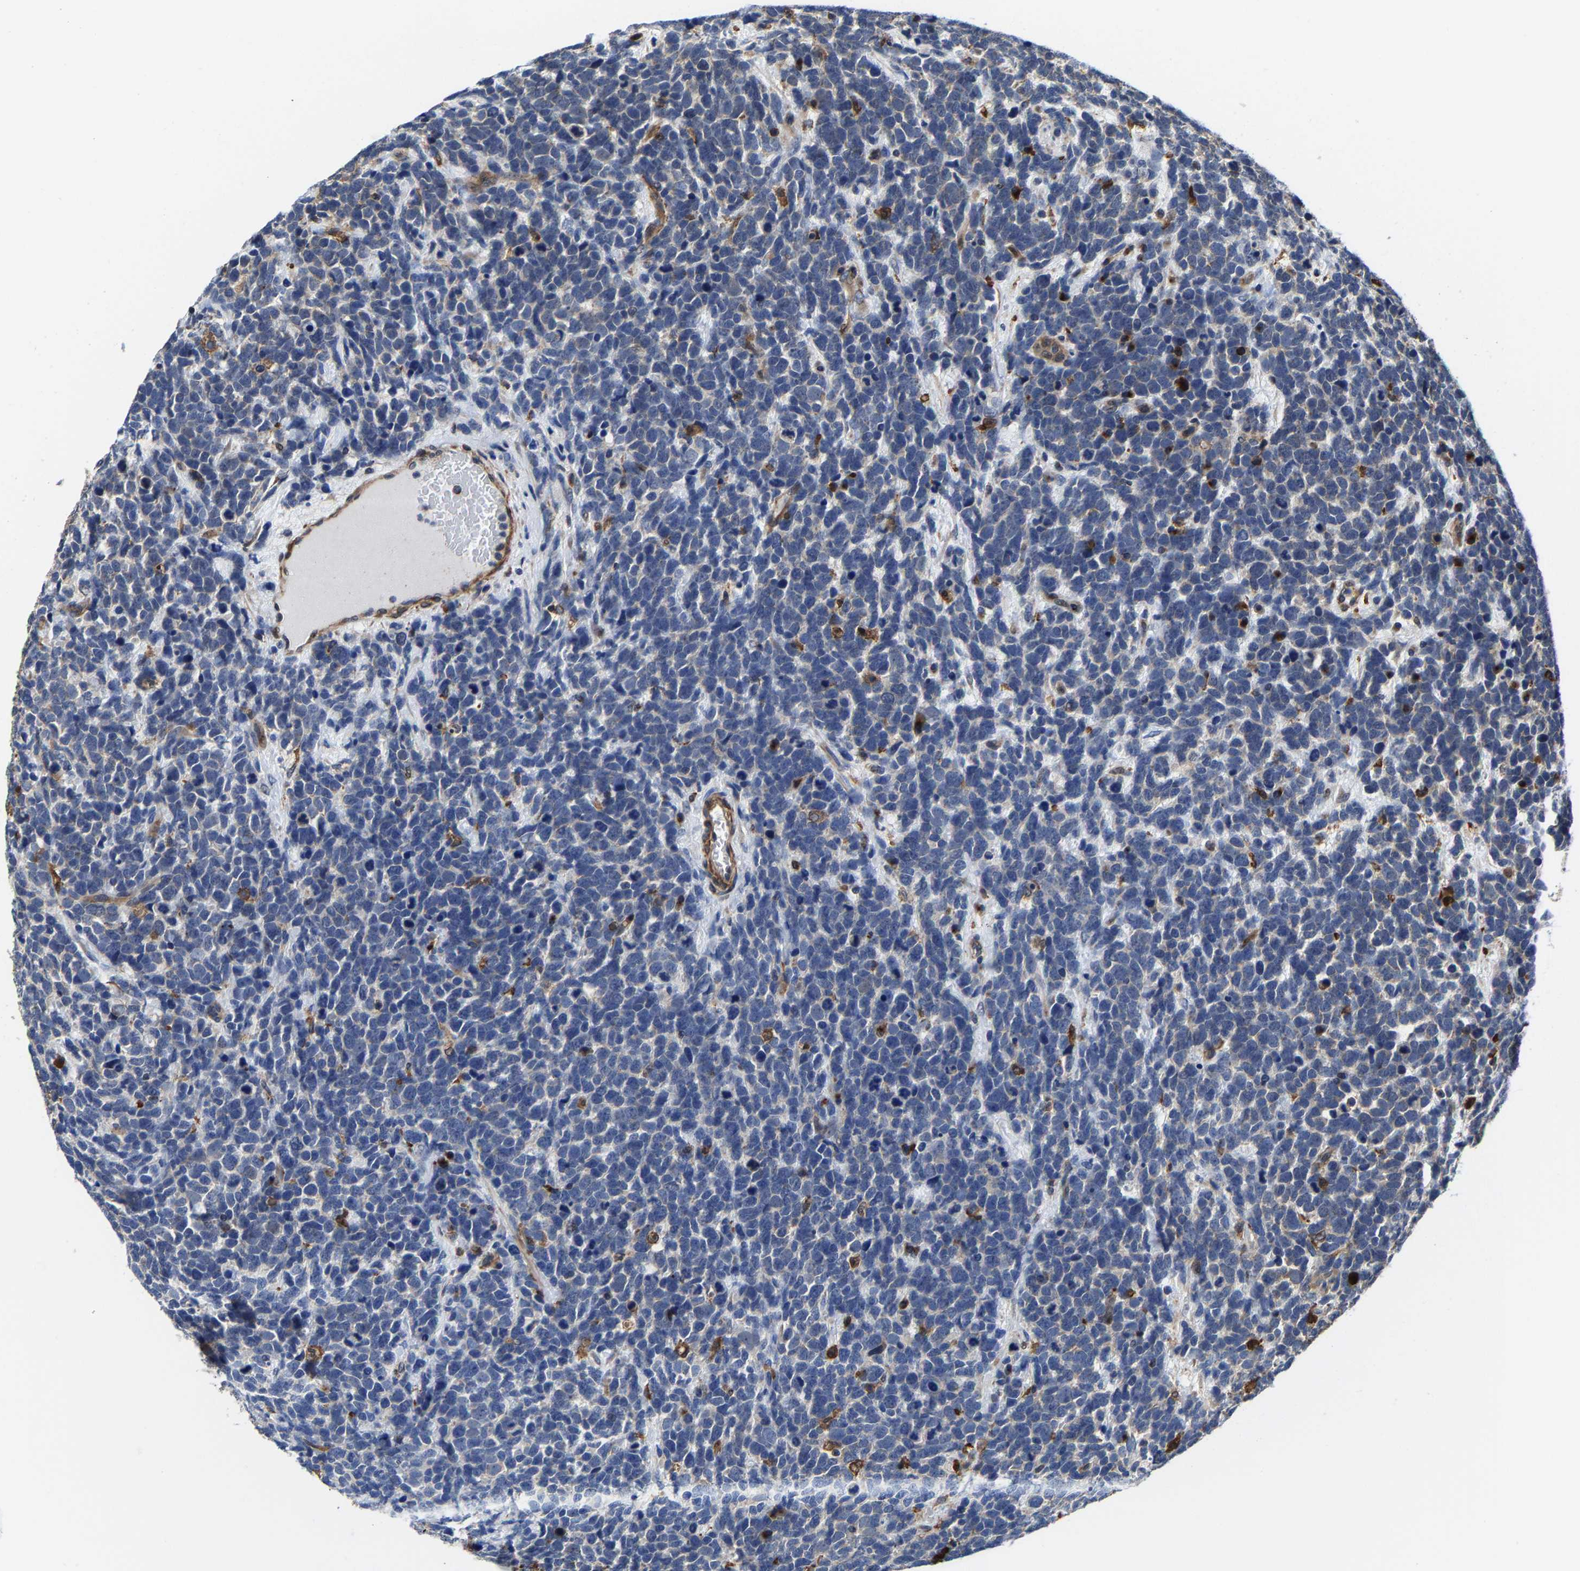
{"staining": {"intensity": "weak", "quantity": "<25%", "location": "cytoplasmic/membranous"}, "tissue": "urothelial cancer", "cell_type": "Tumor cells", "image_type": "cancer", "snomed": [{"axis": "morphology", "description": "Urothelial carcinoma, High grade"}, {"axis": "topography", "description": "Urinary bladder"}], "caption": "The micrograph exhibits no significant staining in tumor cells of urothelial cancer.", "gene": "PFKFB3", "patient": {"sex": "female", "age": 82}}